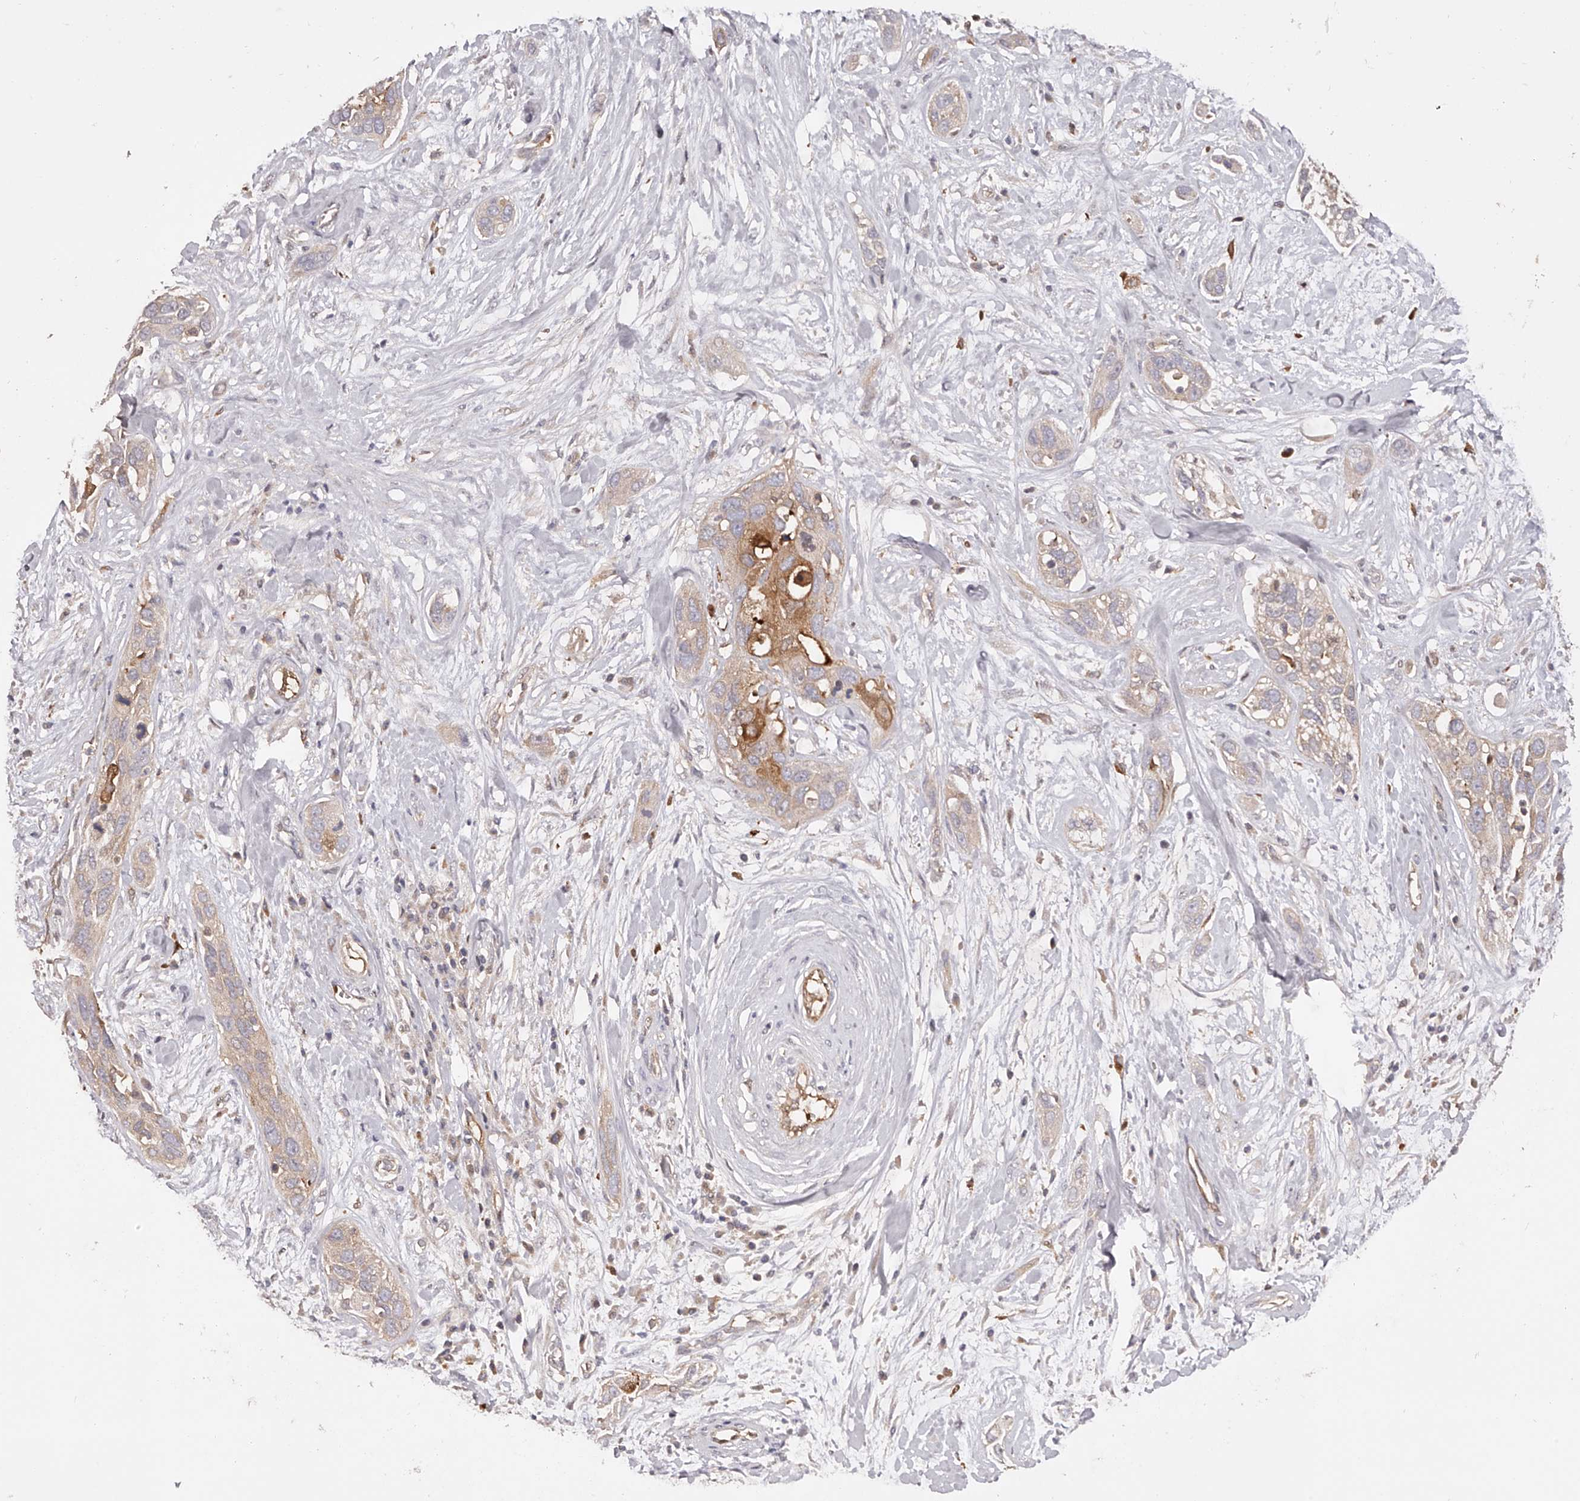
{"staining": {"intensity": "moderate", "quantity": "<25%", "location": "cytoplasmic/membranous"}, "tissue": "pancreatic cancer", "cell_type": "Tumor cells", "image_type": "cancer", "snomed": [{"axis": "morphology", "description": "Adenocarcinoma, NOS"}, {"axis": "topography", "description": "Pancreas"}], "caption": "IHC (DAB (3,3'-diaminobenzidine)) staining of human adenocarcinoma (pancreatic) displays moderate cytoplasmic/membranous protein expression in approximately <25% of tumor cells.", "gene": "LAP3", "patient": {"sex": "female", "age": 60}}